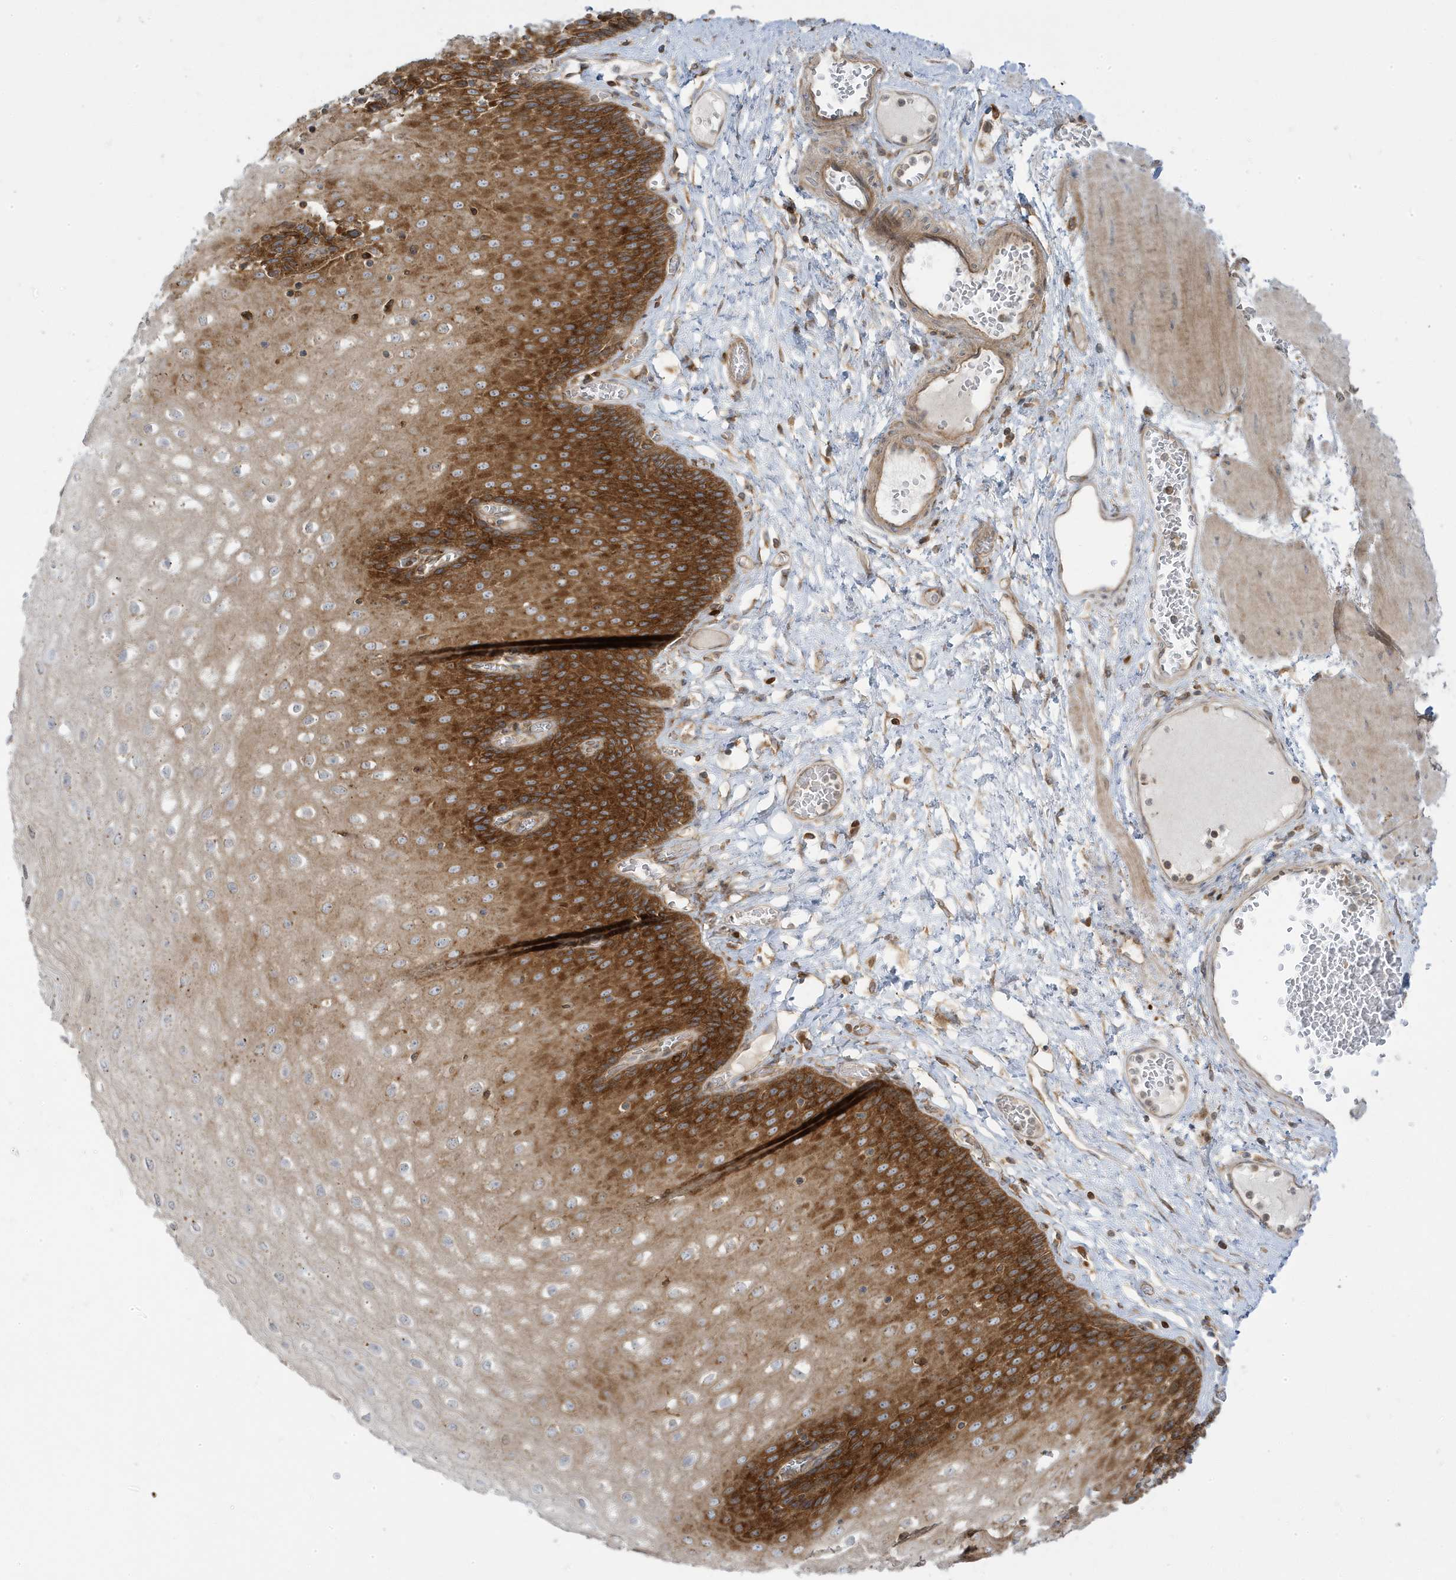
{"staining": {"intensity": "strong", "quantity": "25%-75%", "location": "cytoplasmic/membranous"}, "tissue": "esophagus", "cell_type": "Squamous epithelial cells", "image_type": "normal", "snomed": [{"axis": "morphology", "description": "Normal tissue, NOS"}, {"axis": "topography", "description": "Esophagus"}], "caption": "Immunohistochemical staining of normal human esophagus displays strong cytoplasmic/membranous protein staining in about 25%-75% of squamous epithelial cells.", "gene": "STAM", "patient": {"sex": "male", "age": 60}}